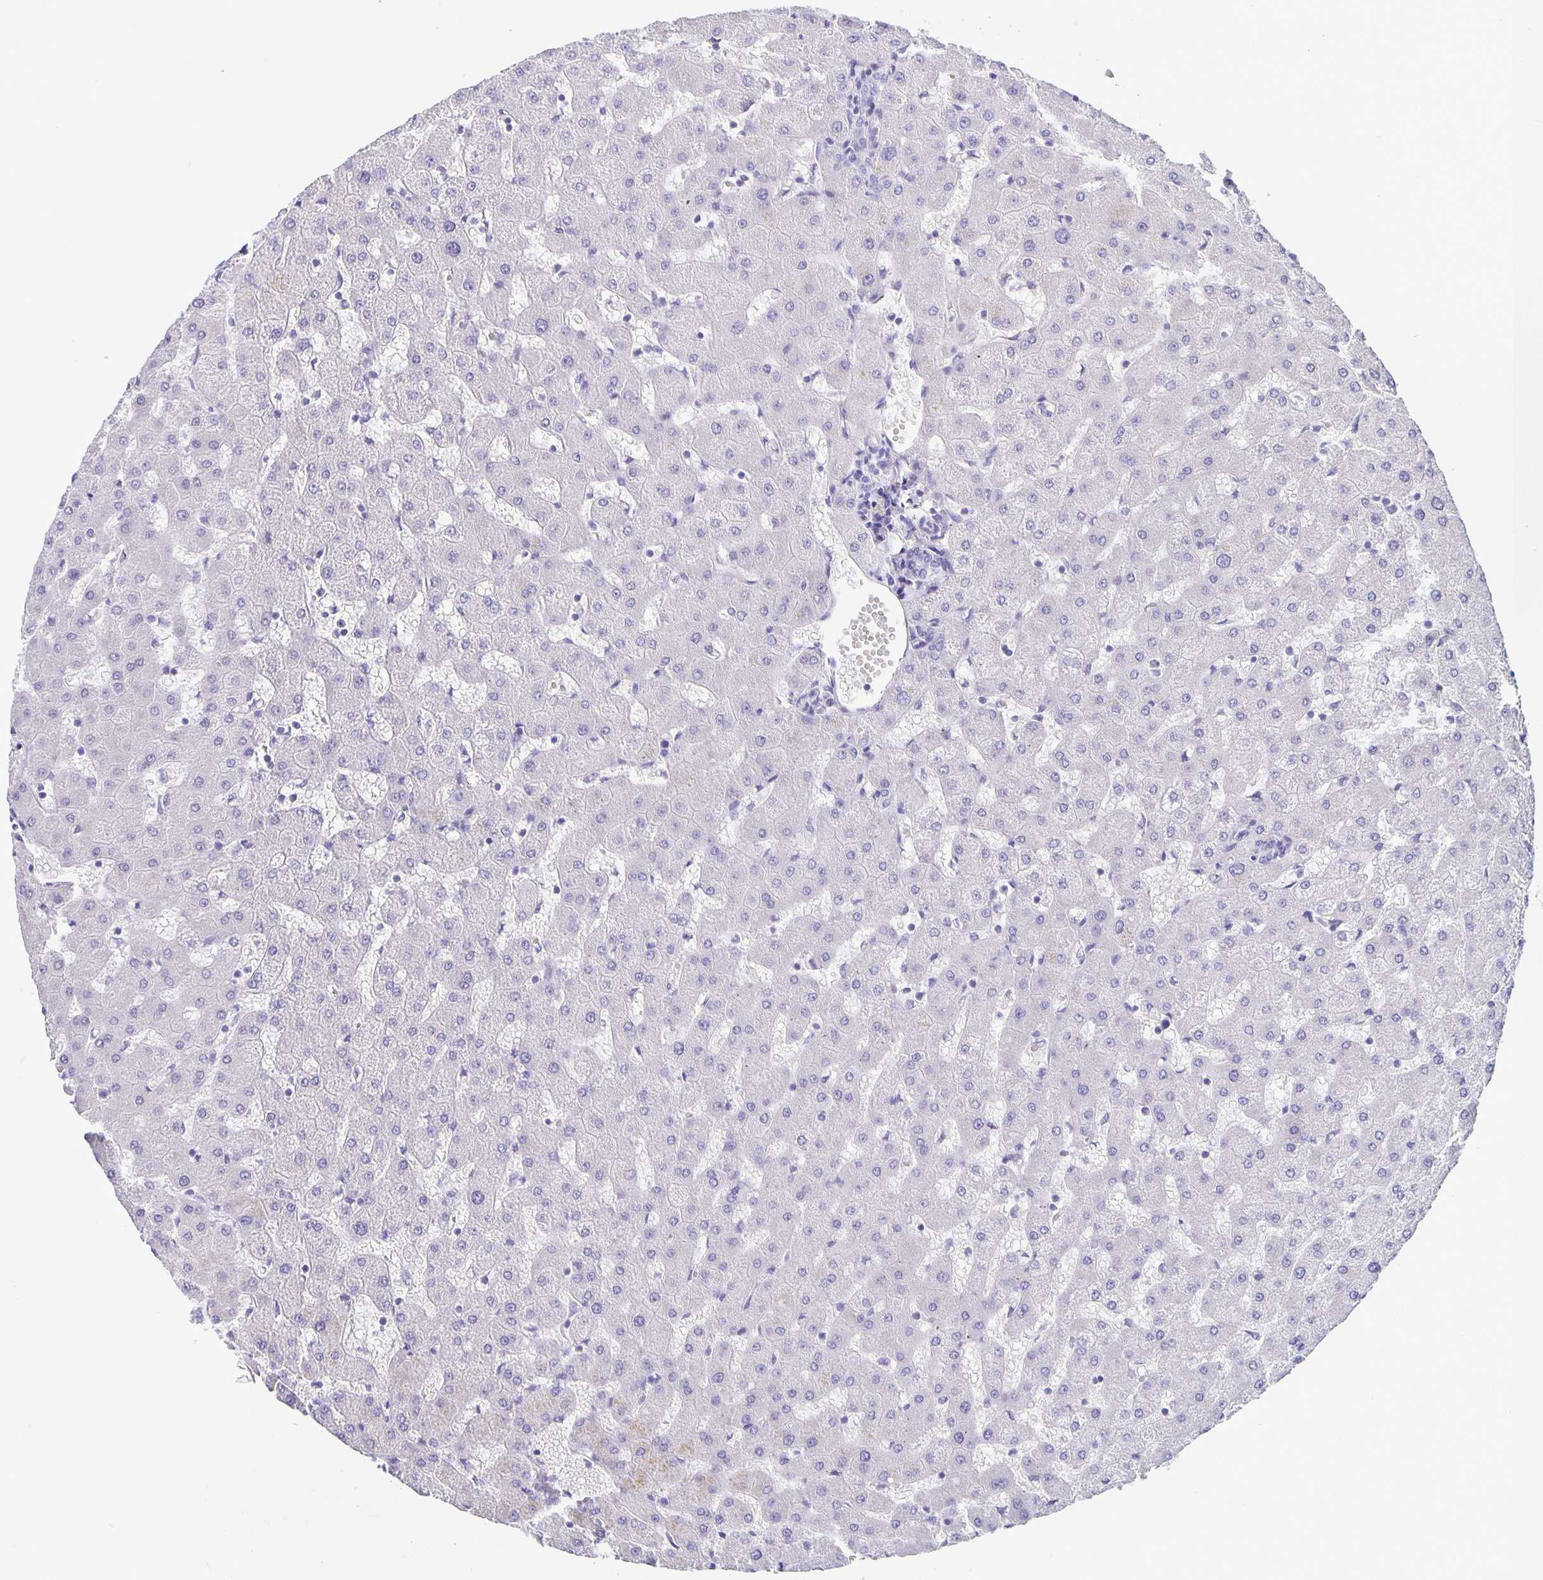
{"staining": {"intensity": "negative", "quantity": "none", "location": "none"}, "tissue": "liver", "cell_type": "Cholangiocytes", "image_type": "normal", "snomed": [{"axis": "morphology", "description": "Normal tissue, NOS"}, {"axis": "topography", "description": "Liver"}], "caption": "Immunohistochemistry histopathology image of normal liver: human liver stained with DAB (3,3'-diaminobenzidine) reveals no significant protein expression in cholangiocytes. The staining was performed using DAB (3,3'-diaminobenzidine) to visualize the protein expression in brown, while the nuclei were stained in blue with hematoxylin (Magnification: 20x).", "gene": "ERMN", "patient": {"sex": "female", "age": 63}}